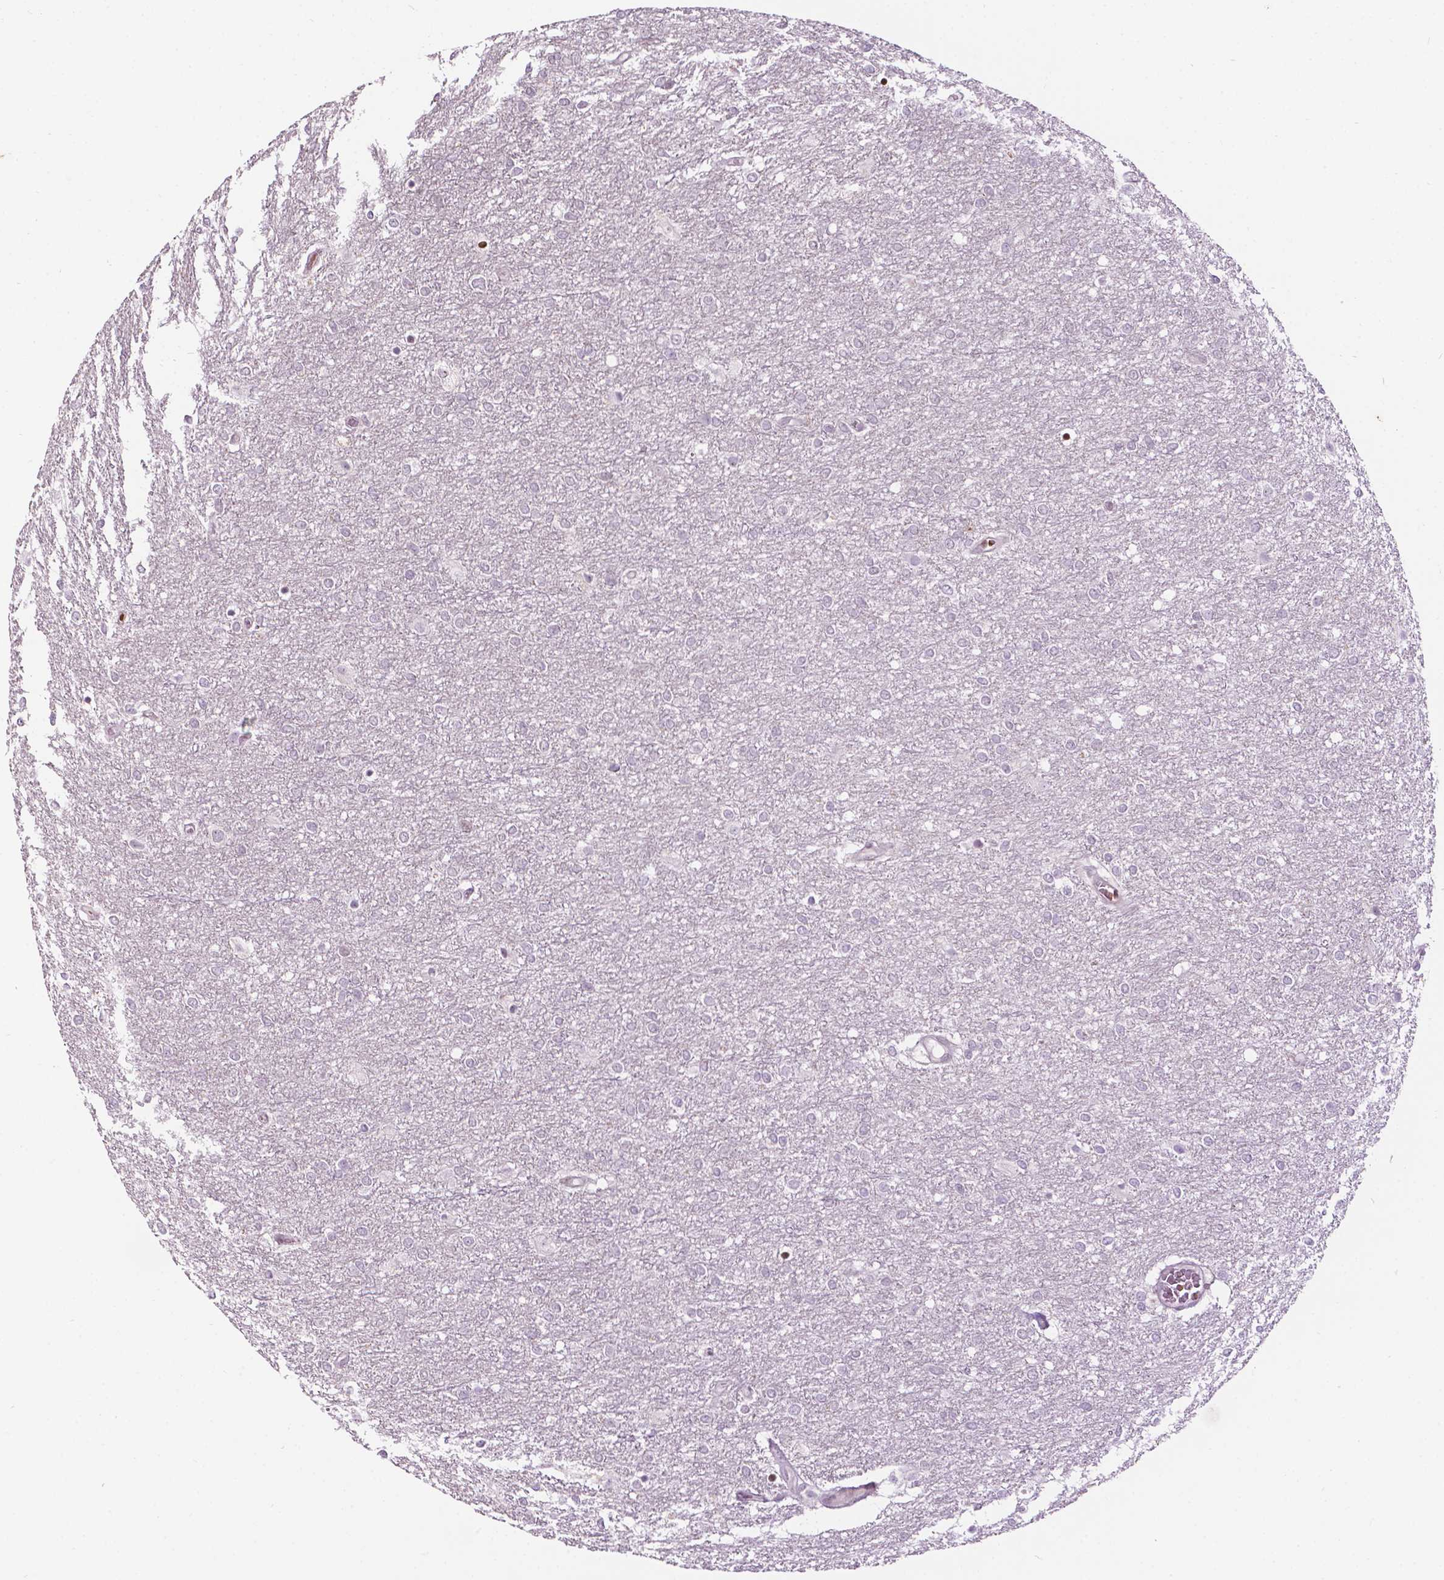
{"staining": {"intensity": "negative", "quantity": "none", "location": "none"}, "tissue": "glioma", "cell_type": "Tumor cells", "image_type": "cancer", "snomed": [{"axis": "morphology", "description": "Glioma, malignant, High grade"}, {"axis": "topography", "description": "Brain"}], "caption": "Photomicrograph shows no significant protein staining in tumor cells of malignant high-grade glioma.", "gene": "PTPN18", "patient": {"sex": "female", "age": 61}}